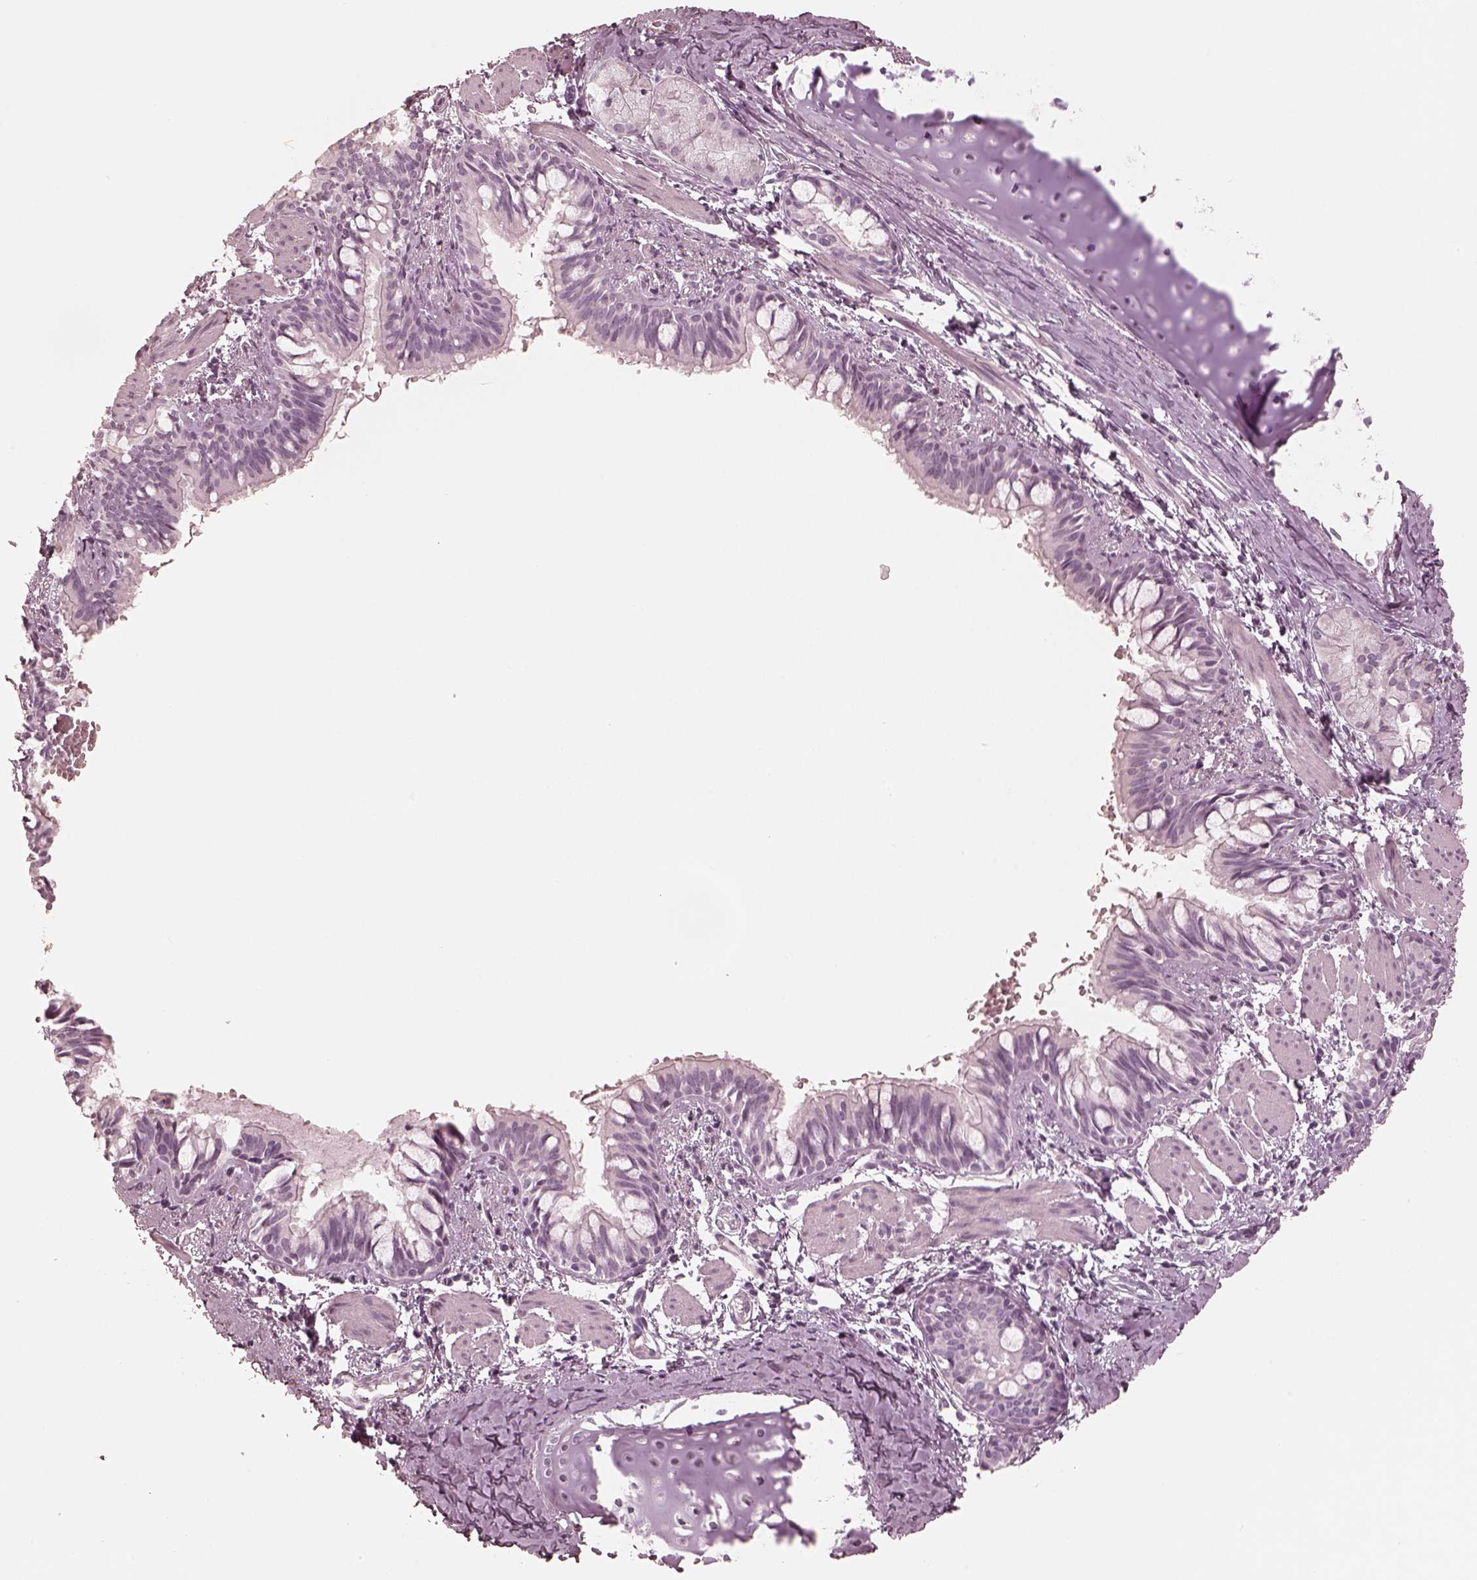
{"staining": {"intensity": "negative", "quantity": "none", "location": "none"}, "tissue": "bronchus", "cell_type": "Respiratory epithelial cells", "image_type": "normal", "snomed": [{"axis": "morphology", "description": "Normal tissue, NOS"}, {"axis": "topography", "description": "Bronchus"}], "caption": "This is a micrograph of IHC staining of benign bronchus, which shows no staining in respiratory epithelial cells. (DAB immunohistochemistry with hematoxylin counter stain).", "gene": "CALR3", "patient": {"sex": "male", "age": 1}}